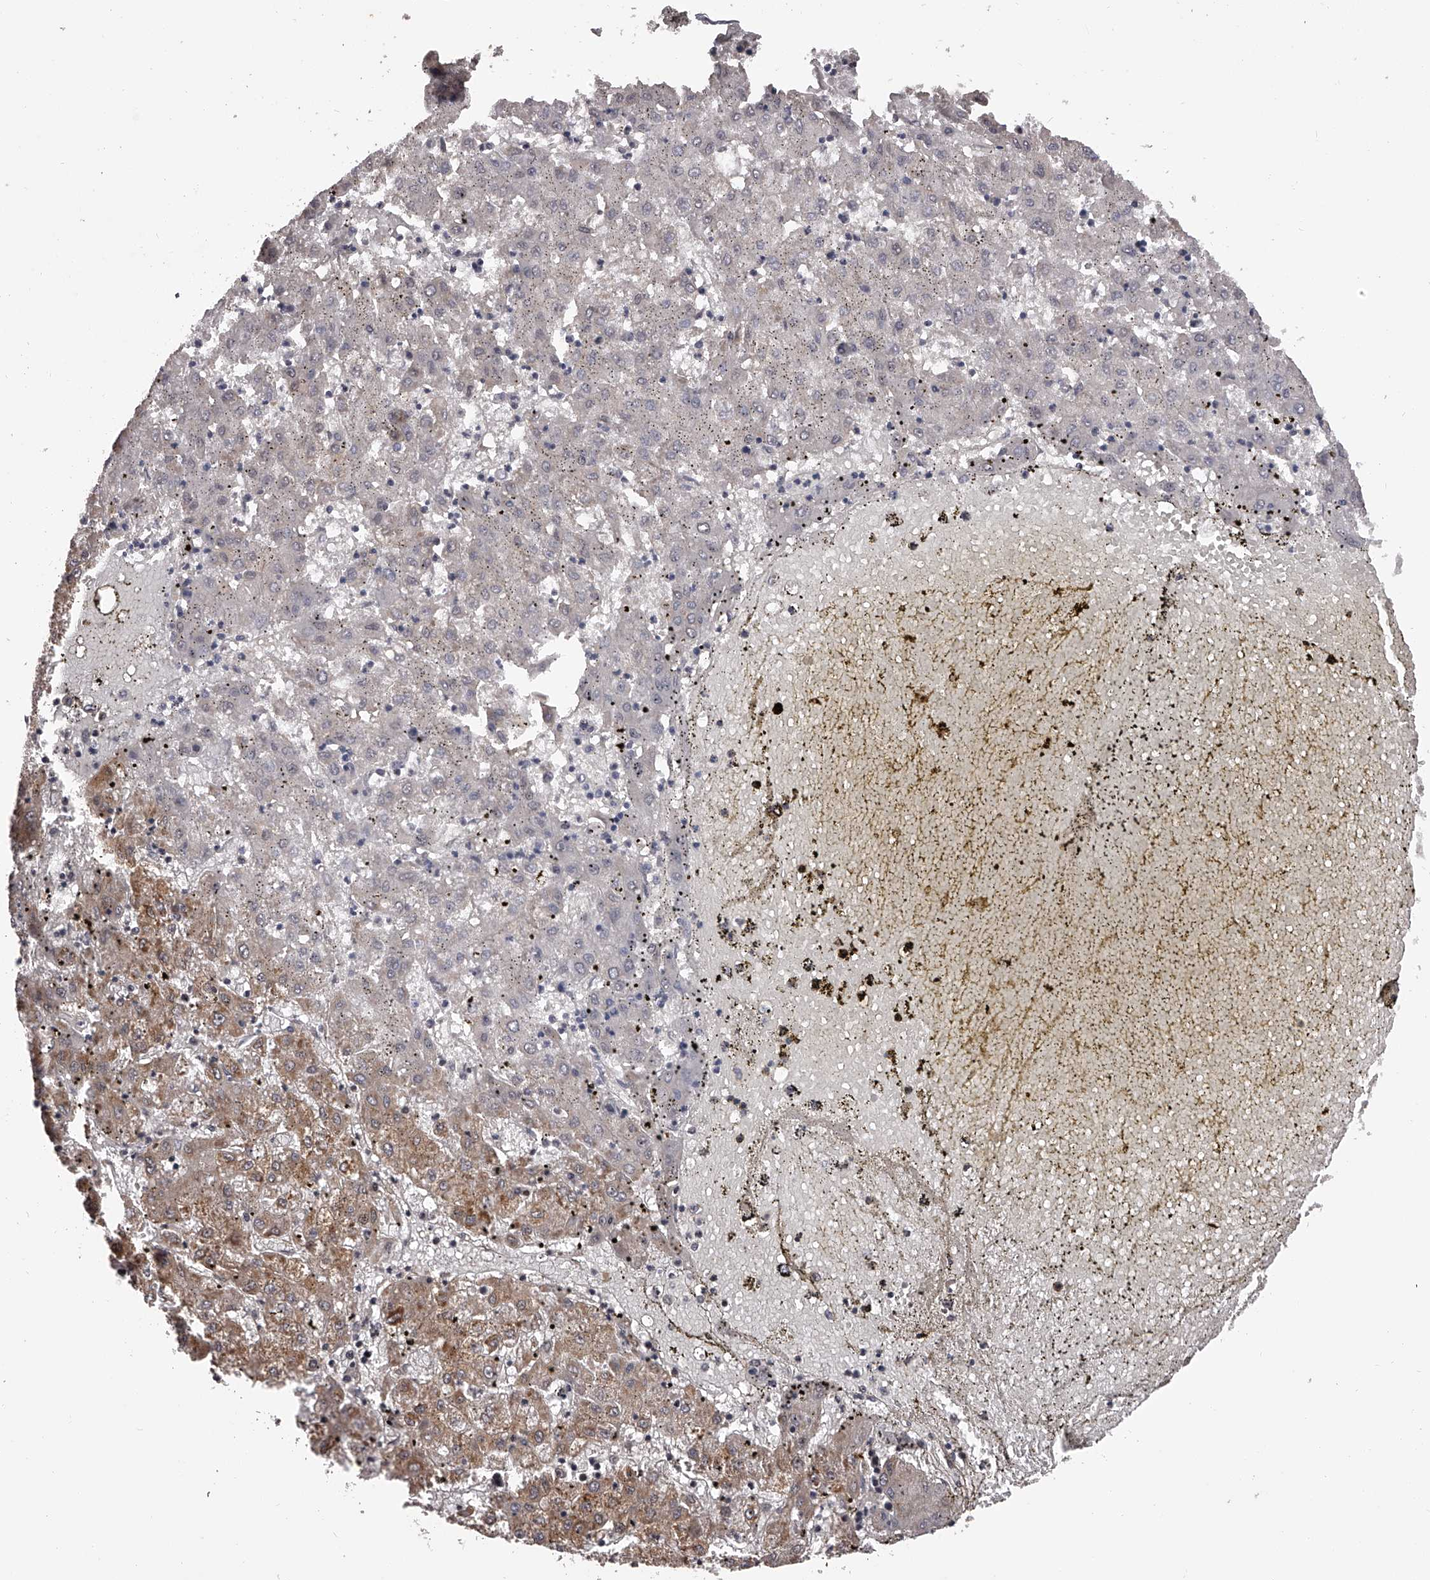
{"staining": {"intensity": "moderate", "quantity": "<25%", "location": "cytoplasmic/membranous"}, "tissue": "liver cancer", "cell_type": "Tumor cells", "image_type": "cancer", "snomed": [{"axis": "morphology", "description": "Carcinoma, Hepatocellular, NOS"}, {"axis": "topography", "description": "Liver"}], "caption": "A high-resolution micrograph shows immunohistochemistry (IHC) staining of liver cancer, which reveals moderate cytoplasmic/membranous expression in about <25% of tumor cells.", "gene": "PFDN2", "patient": {"sex": "male", "age": 72}}